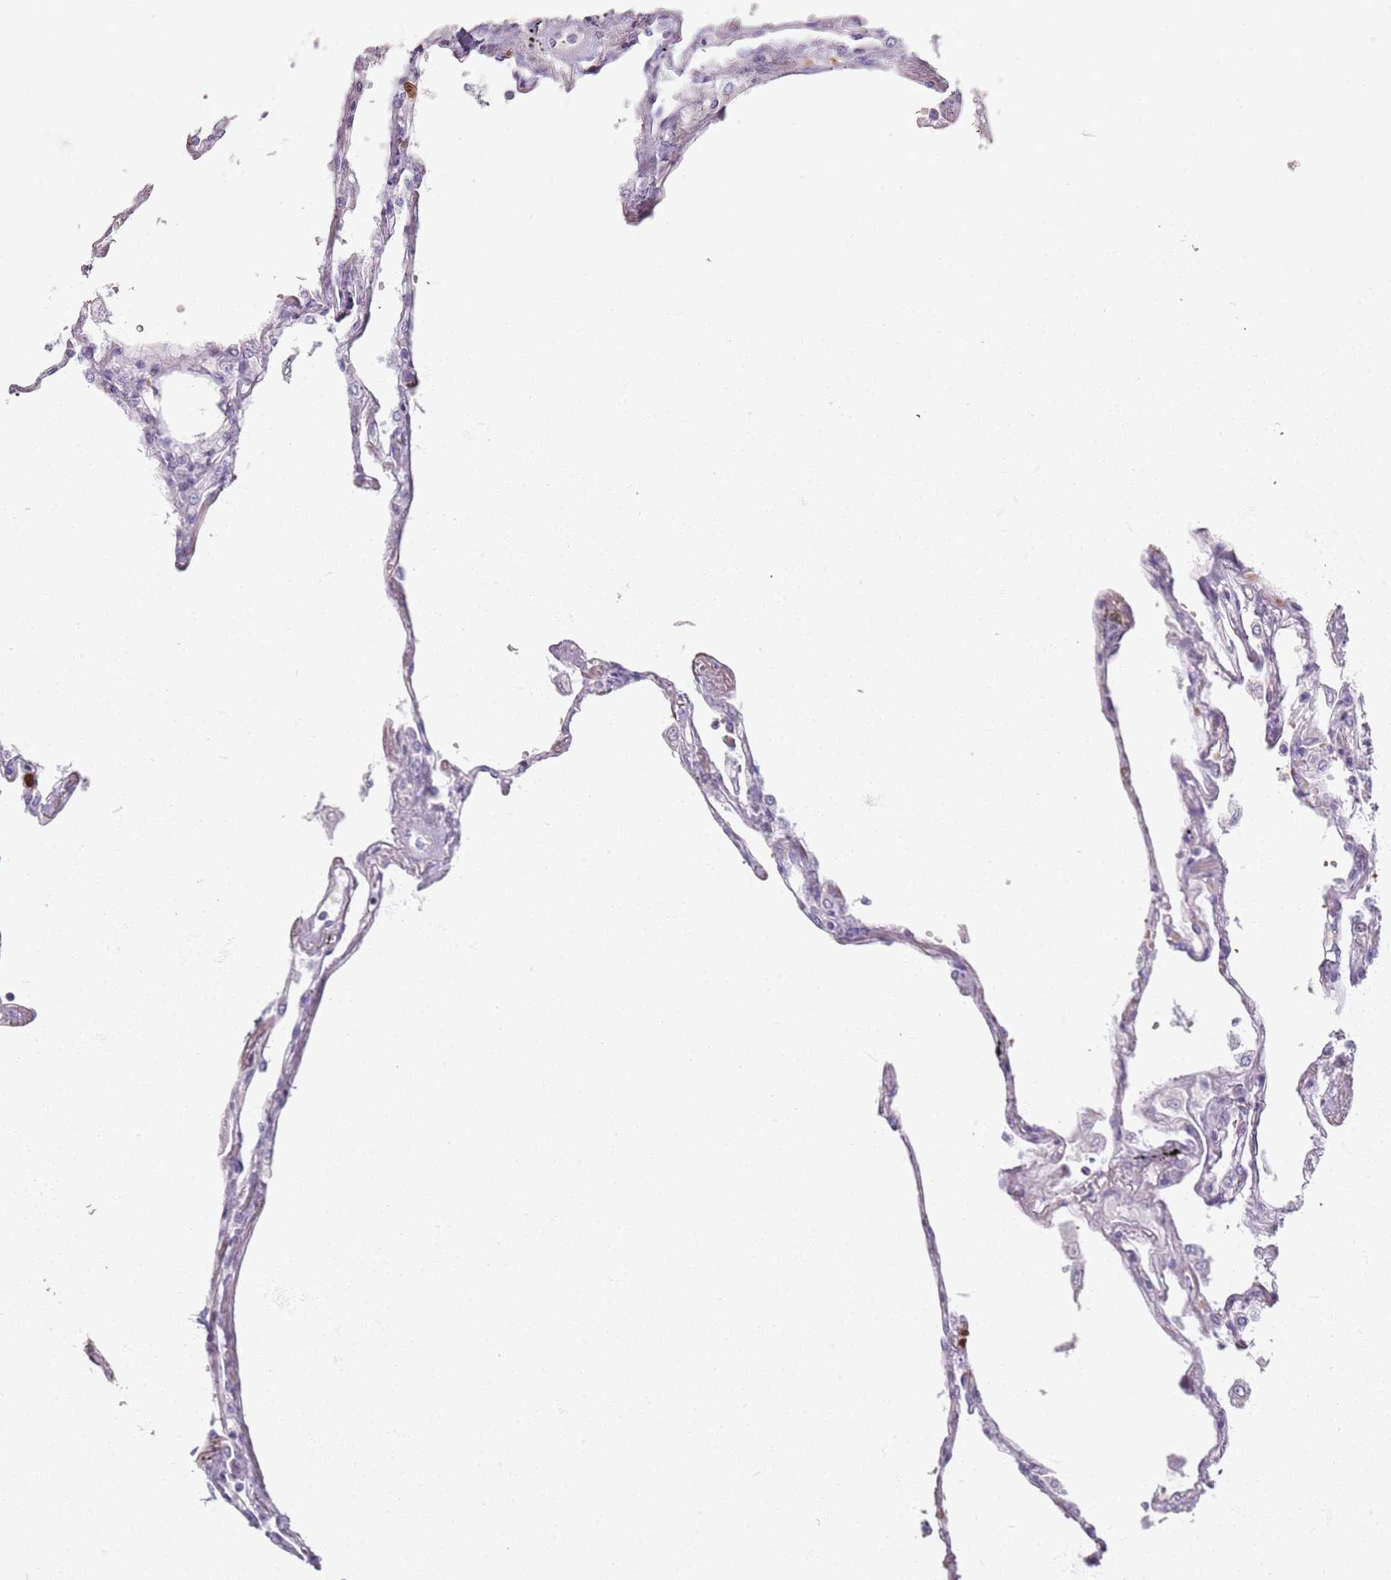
{"staining": {"intensity": "negative", "quantity": "none", "location": "none"}, "tissue": "lung", "cell_type": "Alveolar cells", "image_type": "normal", "snomed": [{"axis": "morphology", "description": "Normal tissue, NOS"}, {"axis": "topography", "description": "Lung"}], "caption": "The histopathology image demonstrates no significant staining in alveolar cells of lung.", "gene": "CD40LG", "patient": {"sex": "female", "age": 67}}